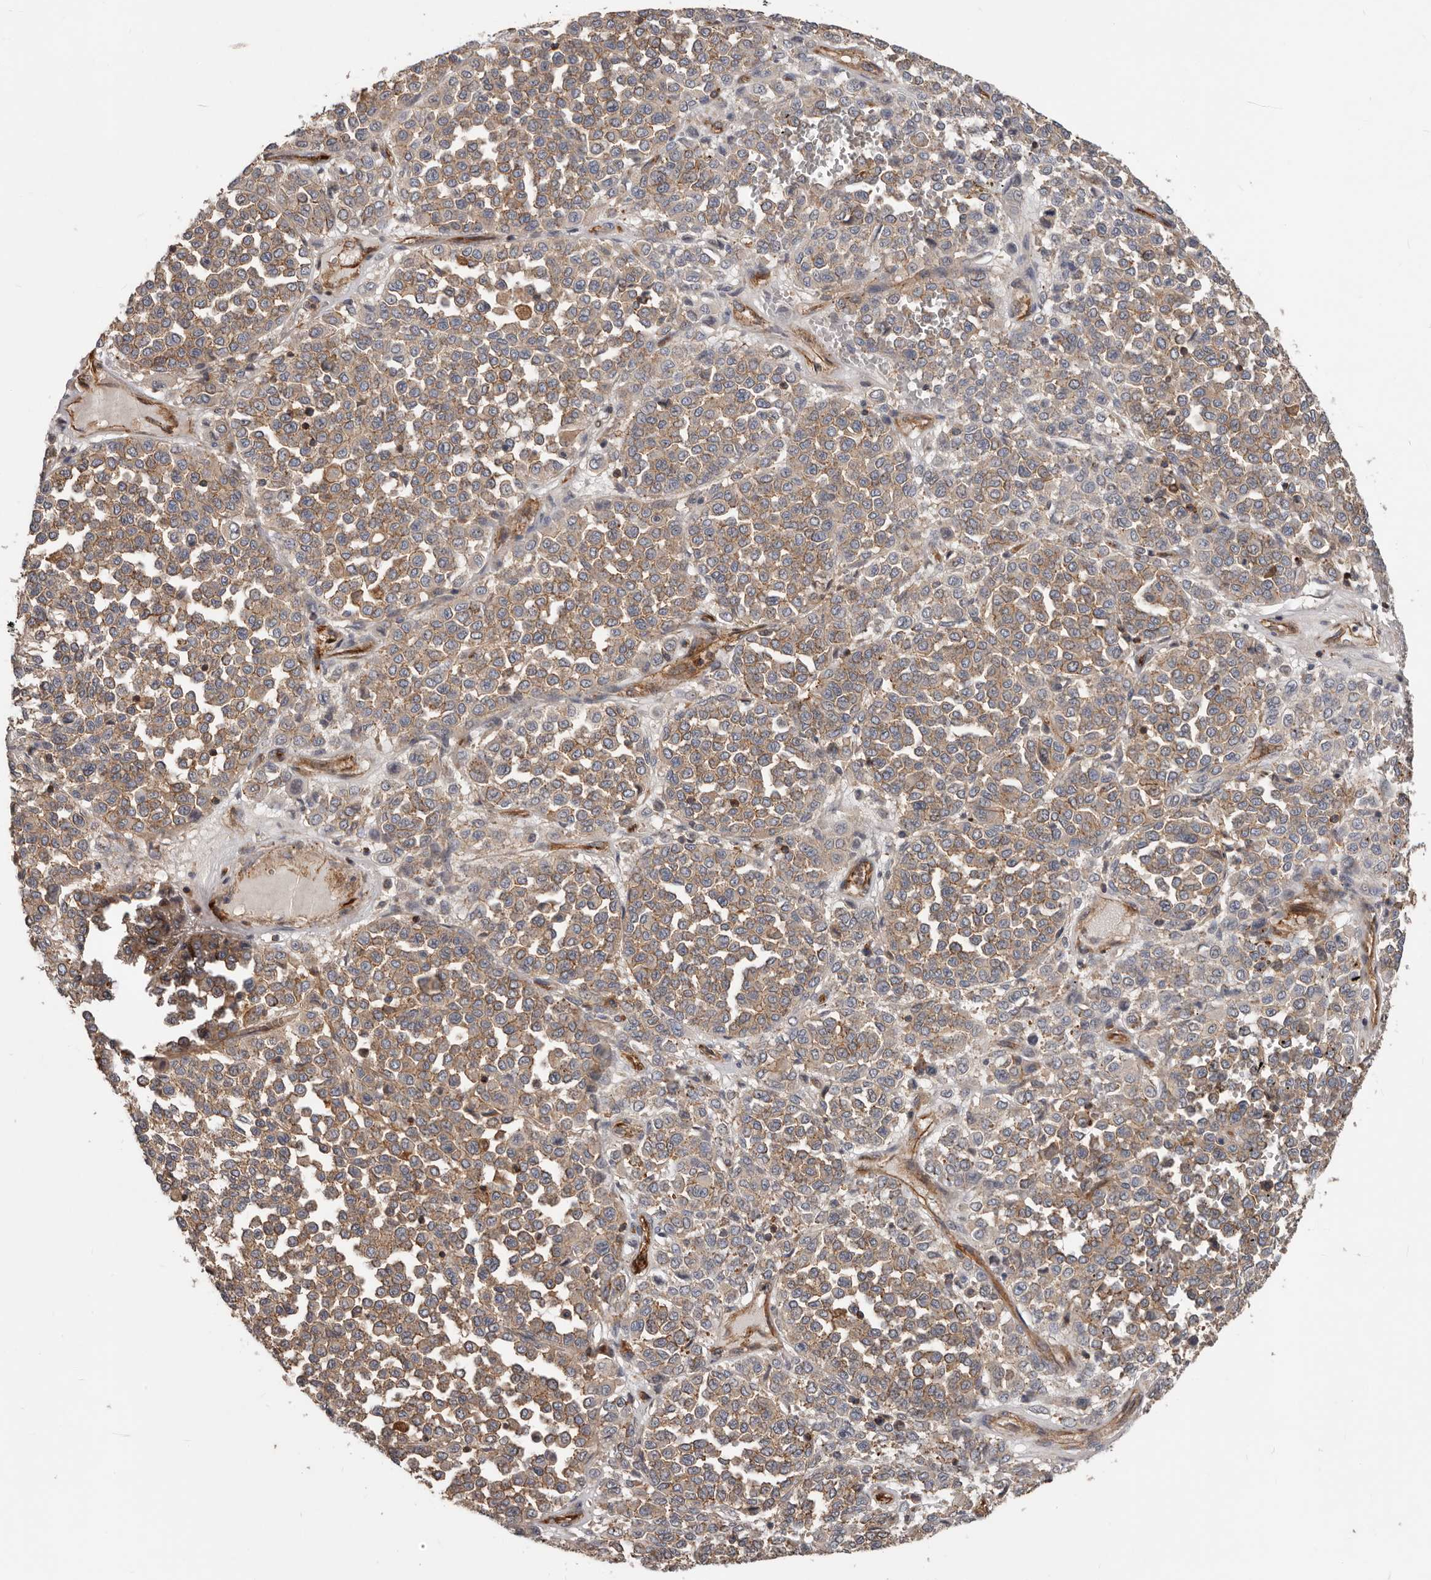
{"staining": {"intensity": "moderate", "quantity": ">75%", "location": "cytoplasmic/membranous"}, "tissue": "melanoma", "cell_type": "Tumor cells", "image_type": "cancer", "snomed": [{"axis": "morphology", "description": "Malignant melanoma, Metastatic site"}, {"axis": "topography", "description": "Pancreas"}], "caption": "Moderate cytoplasmic/membranous protein positivity is appreciated in approximately >75% of tumor cells in malignant melanoma (metastatic site).", "gene": "PNRC2", "patient": {"sex": "female", "age": 30}}